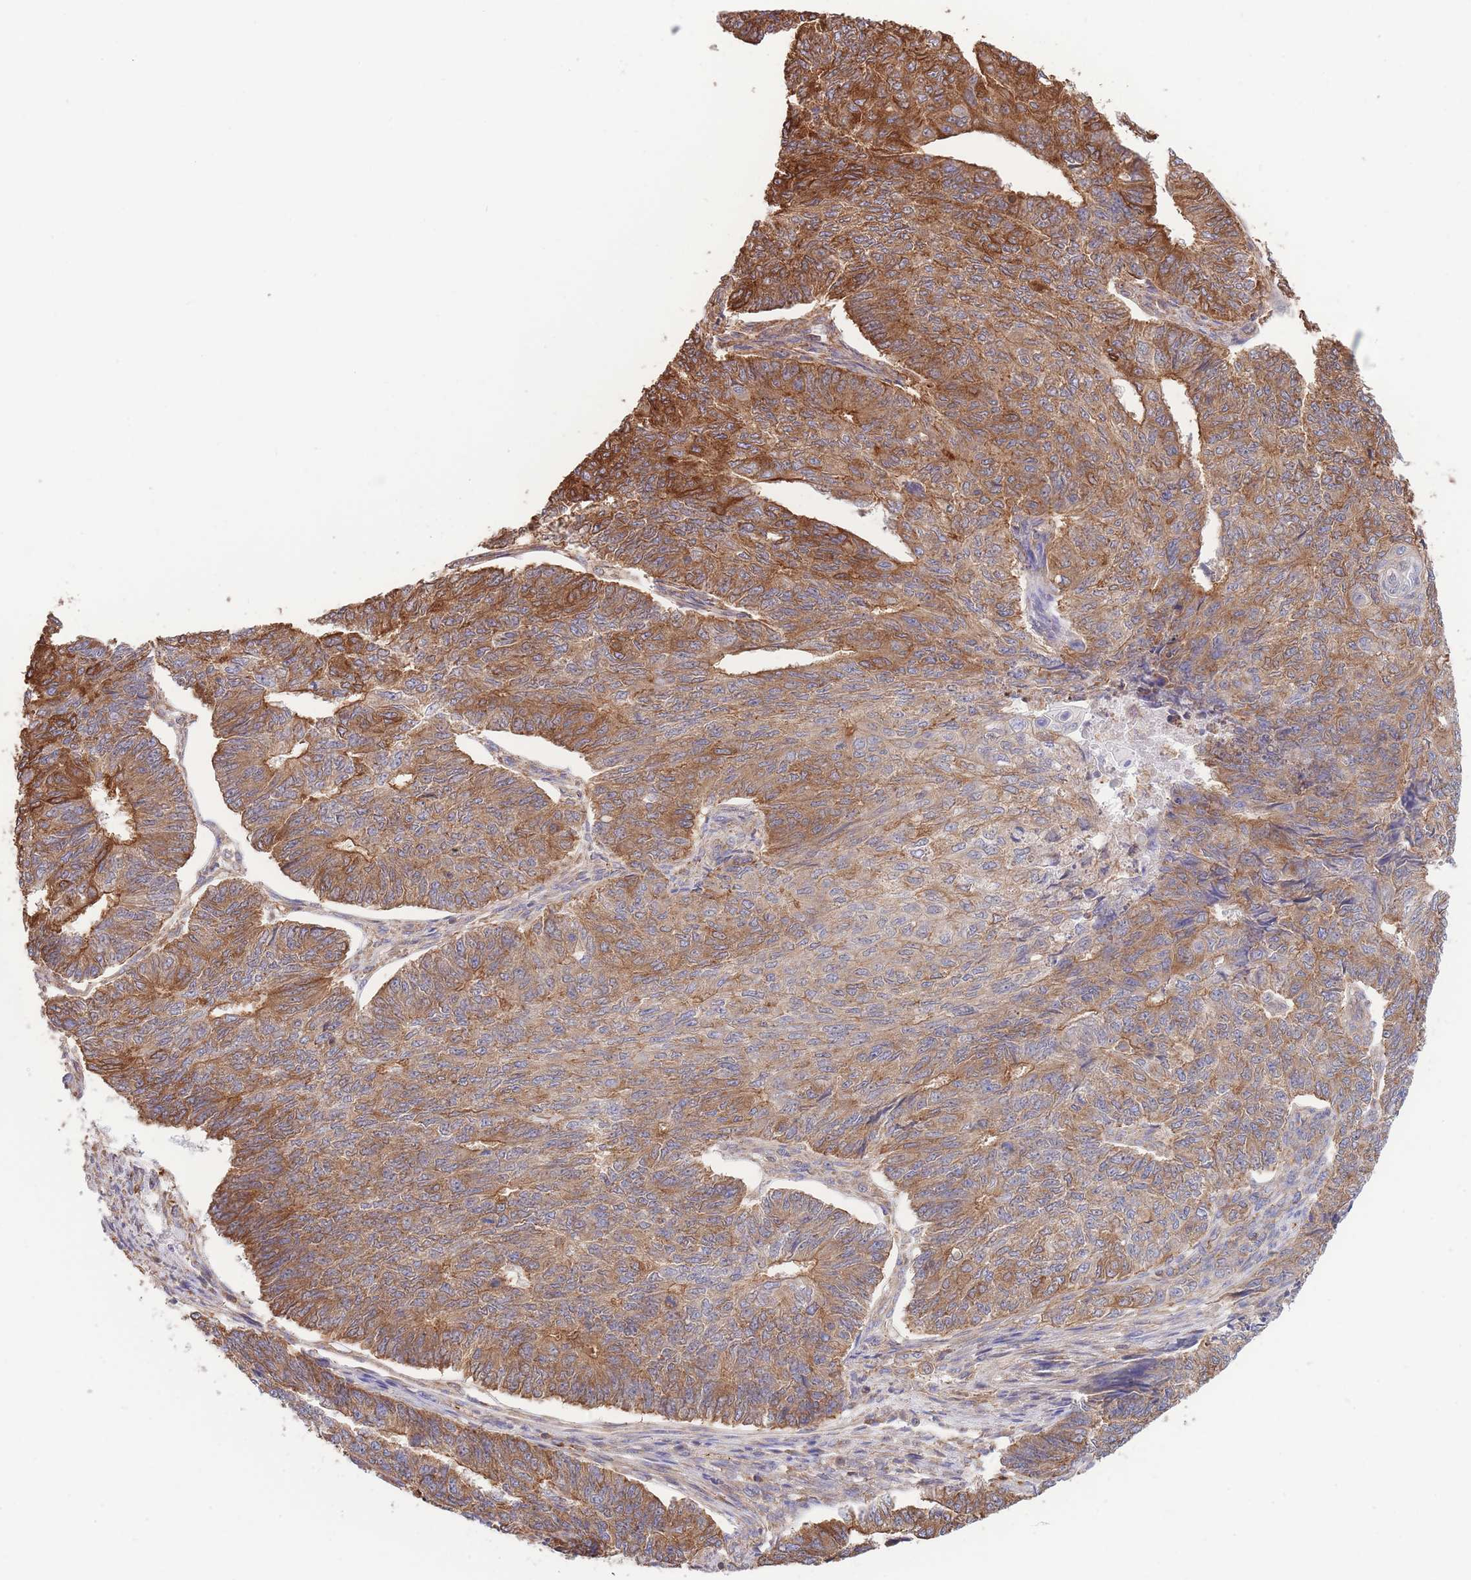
{"staining": {"intensity": "strong", "quantity": "25%-75%", "location": "cytoplasmic/membranous"}, "tissue": "endometrial cancer", "cell_type": "Tumor cells", "image_type": "cancer", "snomed": [{"axis": "morphology", "description": "Adenocarcinoma, NOS"}, {"axis": "topography", "description": "Endometrium"}], "caption": "A brown stain highlights strong cytoplasmic/membranous expression of a protein in endometrial cancer tumor cells. Nuclei are stained in blue.", "gene": "LRRN4CL", "patient": {"sex": "female", "age": 32}}